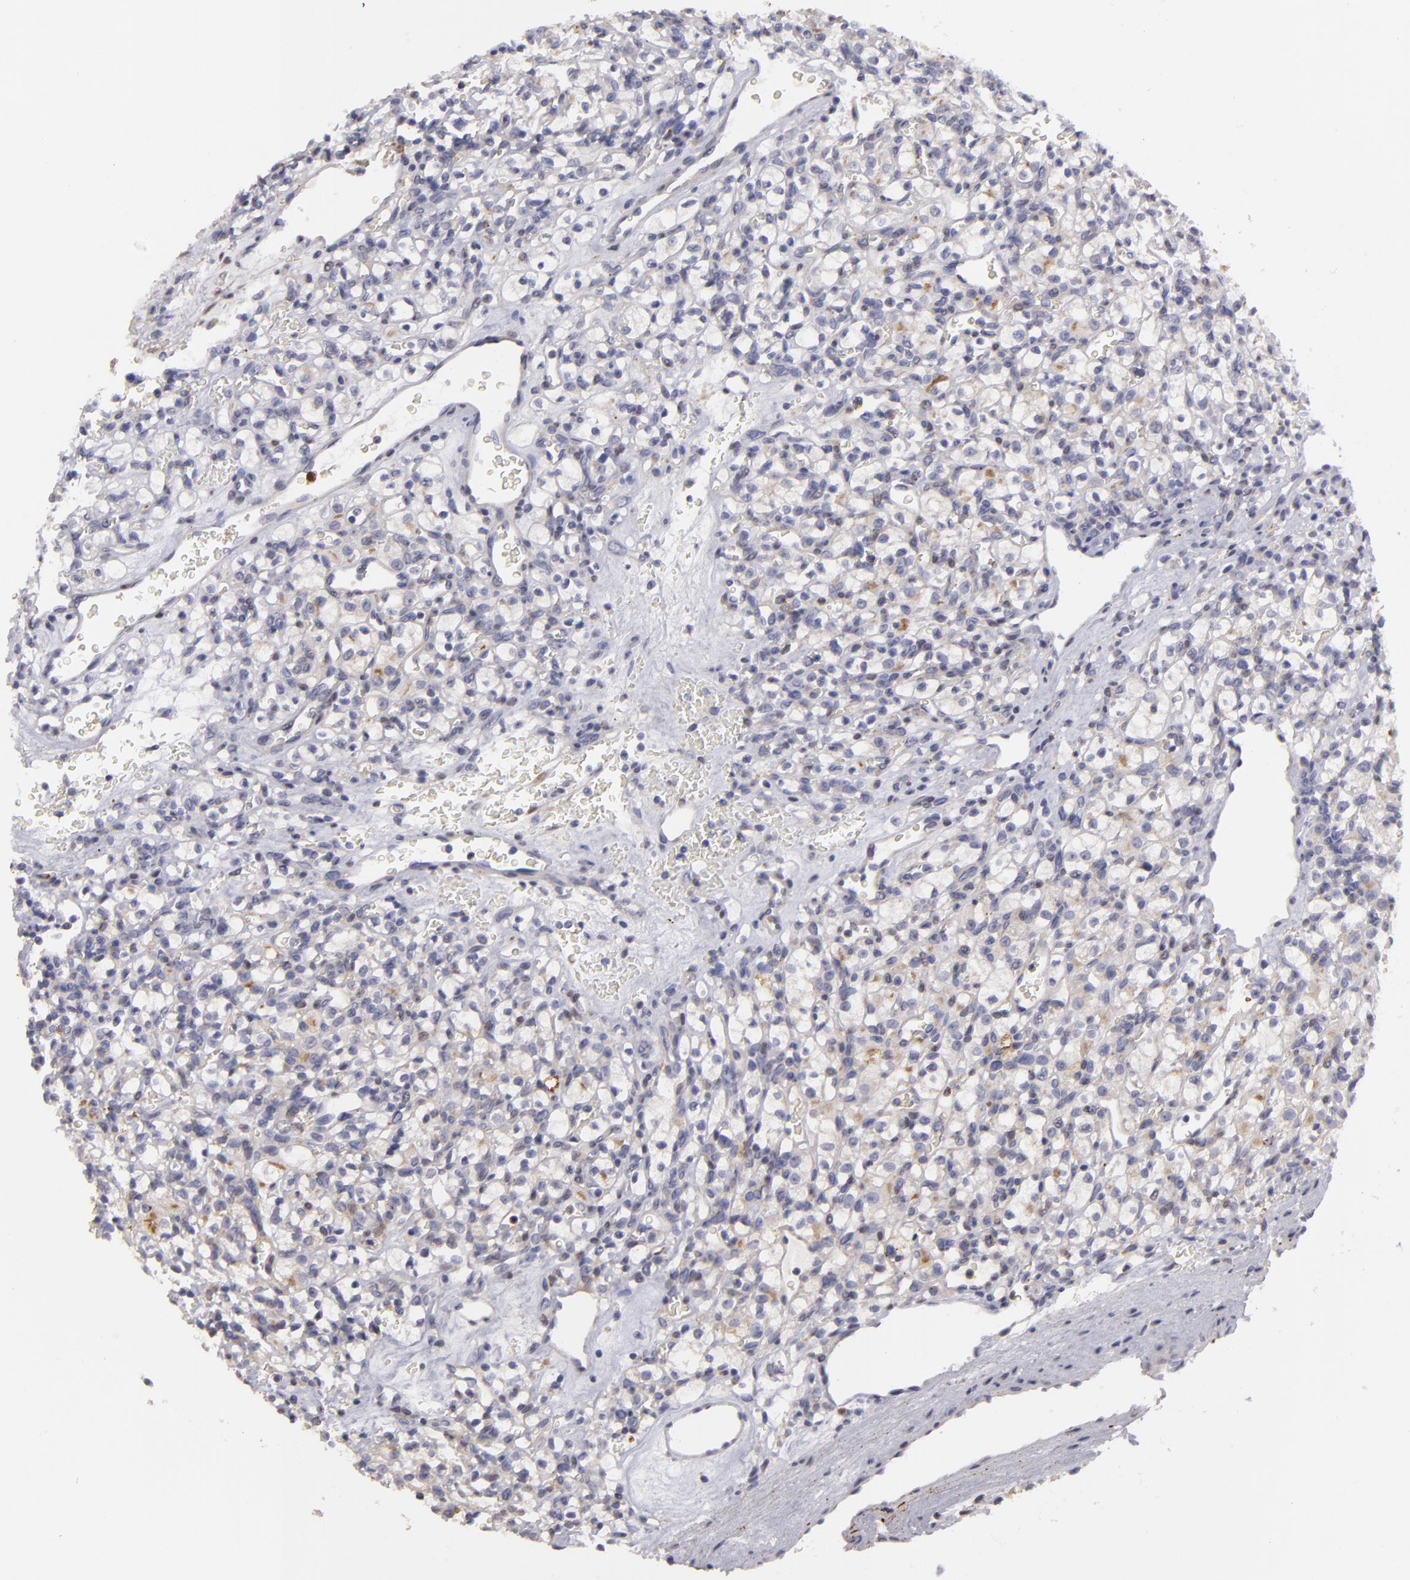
{"staining": {"intensity": "weak", "quantity": ">75%", "location": "cytoplasmic/membranous"}, "tissue": "renal cancer", "cell_type": "Tumor cells", "image_type": "cancer", "snomed": [{"axis": "morphology", "description": "Adenocarcinoma, NOS"}, {"axis": "topography", "description": "Kidney"}], "caption": "Renal cancer was stained to show a protein in brown. There is low levels of weak cytoplasmic/membranous positivity in about >75% of tumor cells. (DAB = brown stain, brightfield microscopy at high magnification).", "gene": "EFS", "patient": {"sex": "female", "age": 62}}